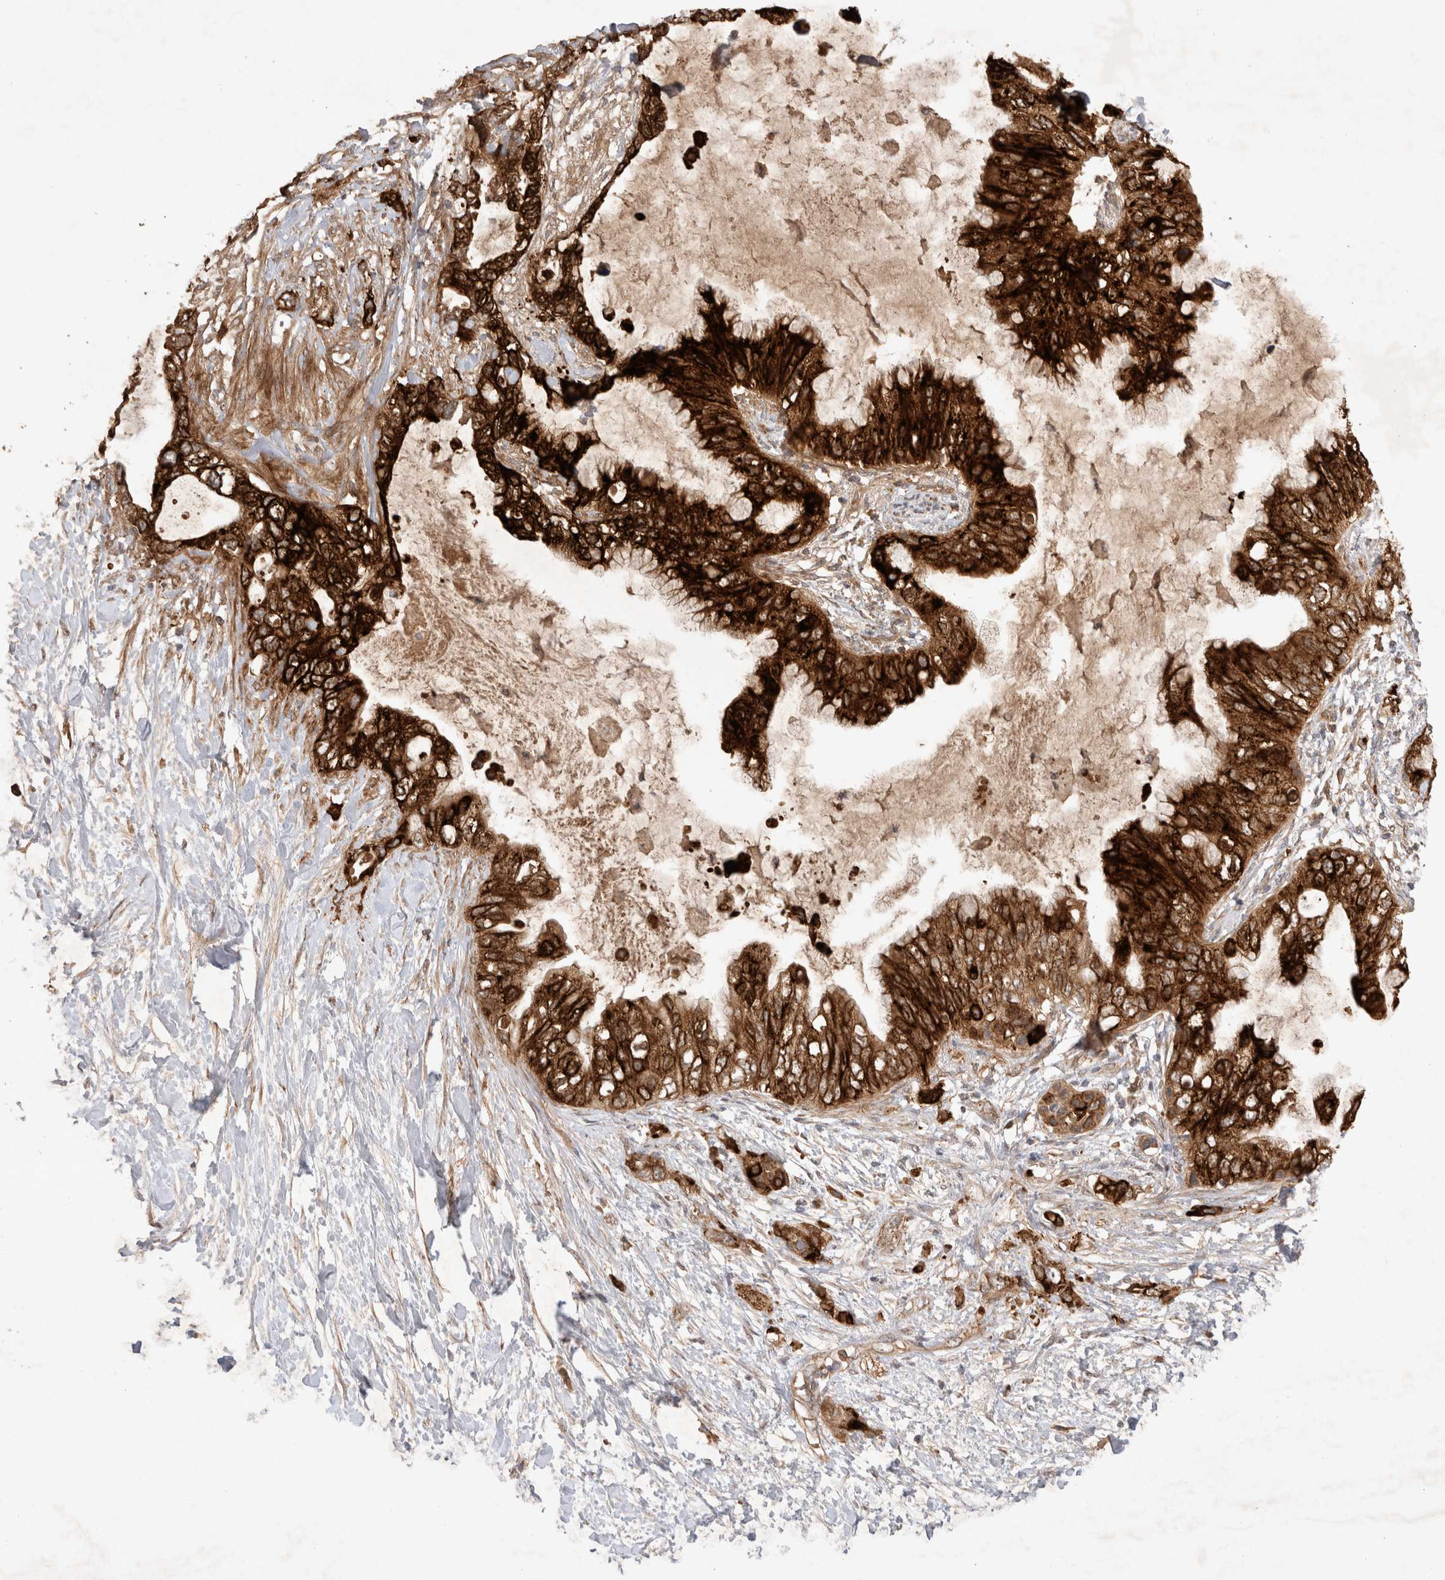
{"staining": {"intensity": "strong", "quantity": ">75%", "location": "cytoplasmic/membranous"}, "tissue": "pancreatic cancer", "cell_type": "Tumor cells", "image_type": "cancer", "snomed": [{"axis": "morphology", "description": "Adenocarcinoma, NOS"}, {"axis": "topography", "description": "Pancreas"}], "caption": "DAB immunohistochemical staining of adenocarcinoma (pancreatic) demonstrates strong cytoplasmic/membranous protein positivity in about >75% of tumor cells. (Brightfield microscopy of DAB IHC at high magnification).", "gene": "FAM221A", "patient": {"sex": "female", "age": 56}}